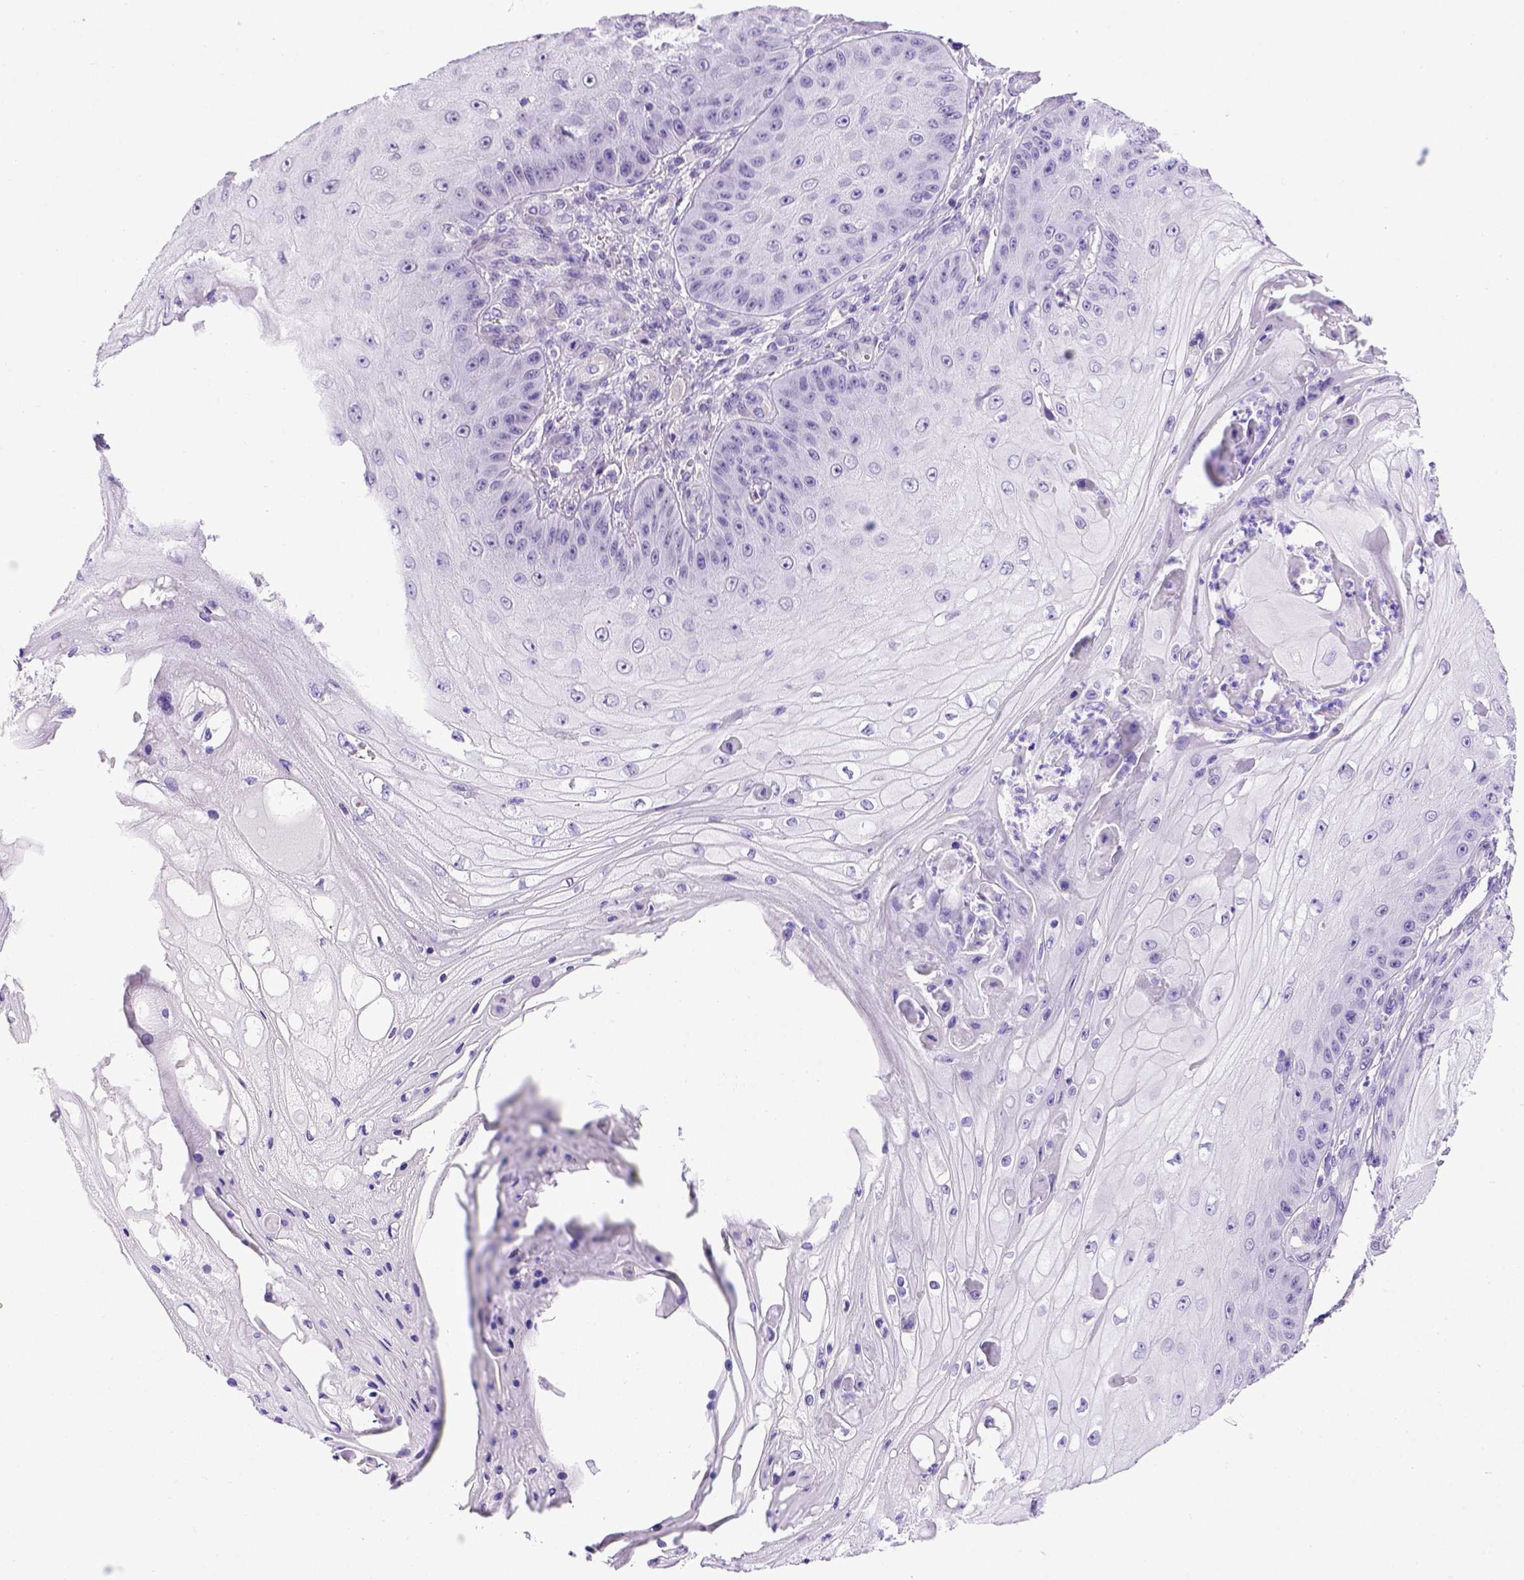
{"staining": {"intensity": "negative", "quantity": "none", "location": "none"}, "tissue": "skin cancer", "cell_type": "Tumor cells", "image_type": "cancer", "snomed": [{"axis": "morphology", "description": "Squamous cell carcinoma, NOS"}, {"axis": "topography", "description": "Skin"}], "caption": "IHC photomicrograph of skin squamous cell carcinoma stained for a protein (brown), which displays no expression in tumor cells. (DAB IHC visualized using brightfield microscopy, high magnification).", "gene": "ADAM12", "patient": {"sex": "male", "age": 70}}